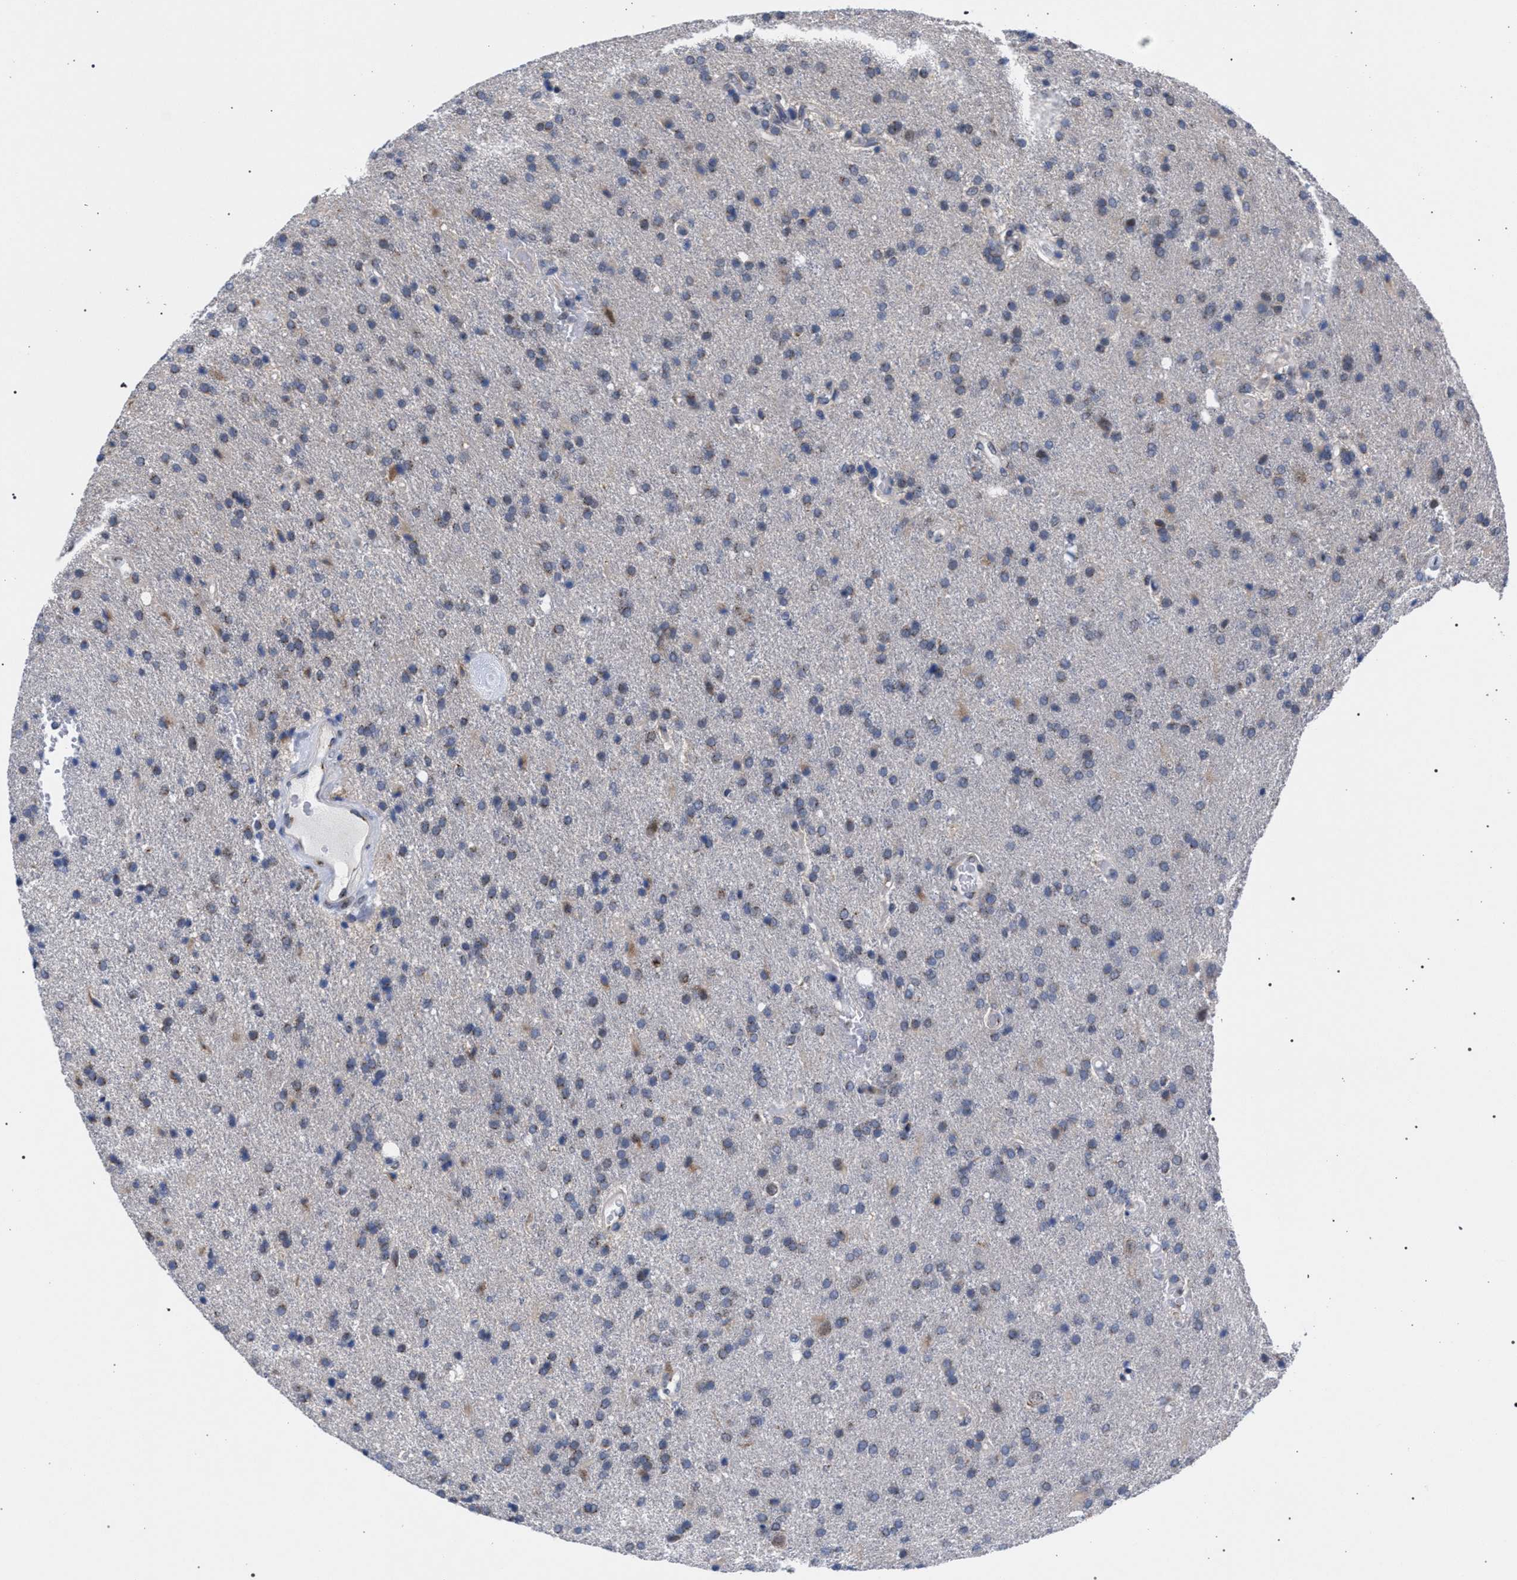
{"staining": {"intensity": "weak", "quantity": "<25%", "location": "cytoplasmic/membranous"}, "tissue": "glioma", "cell_type": "Tumor cells", "image_type": "cancer", "snomed": [{"axis": "morphology", "description": "Glioma, malignant, High grade"}, {"axis": "topography", "description": "Brain"}], "caption": "Human high-grade glioma (malignant) stained for a protein using immunohistochemistry (IHC) reveals no positivity in tumor cells.", "gene": "GOLGA2", "patient": {"sex": "male", "age": 72}}